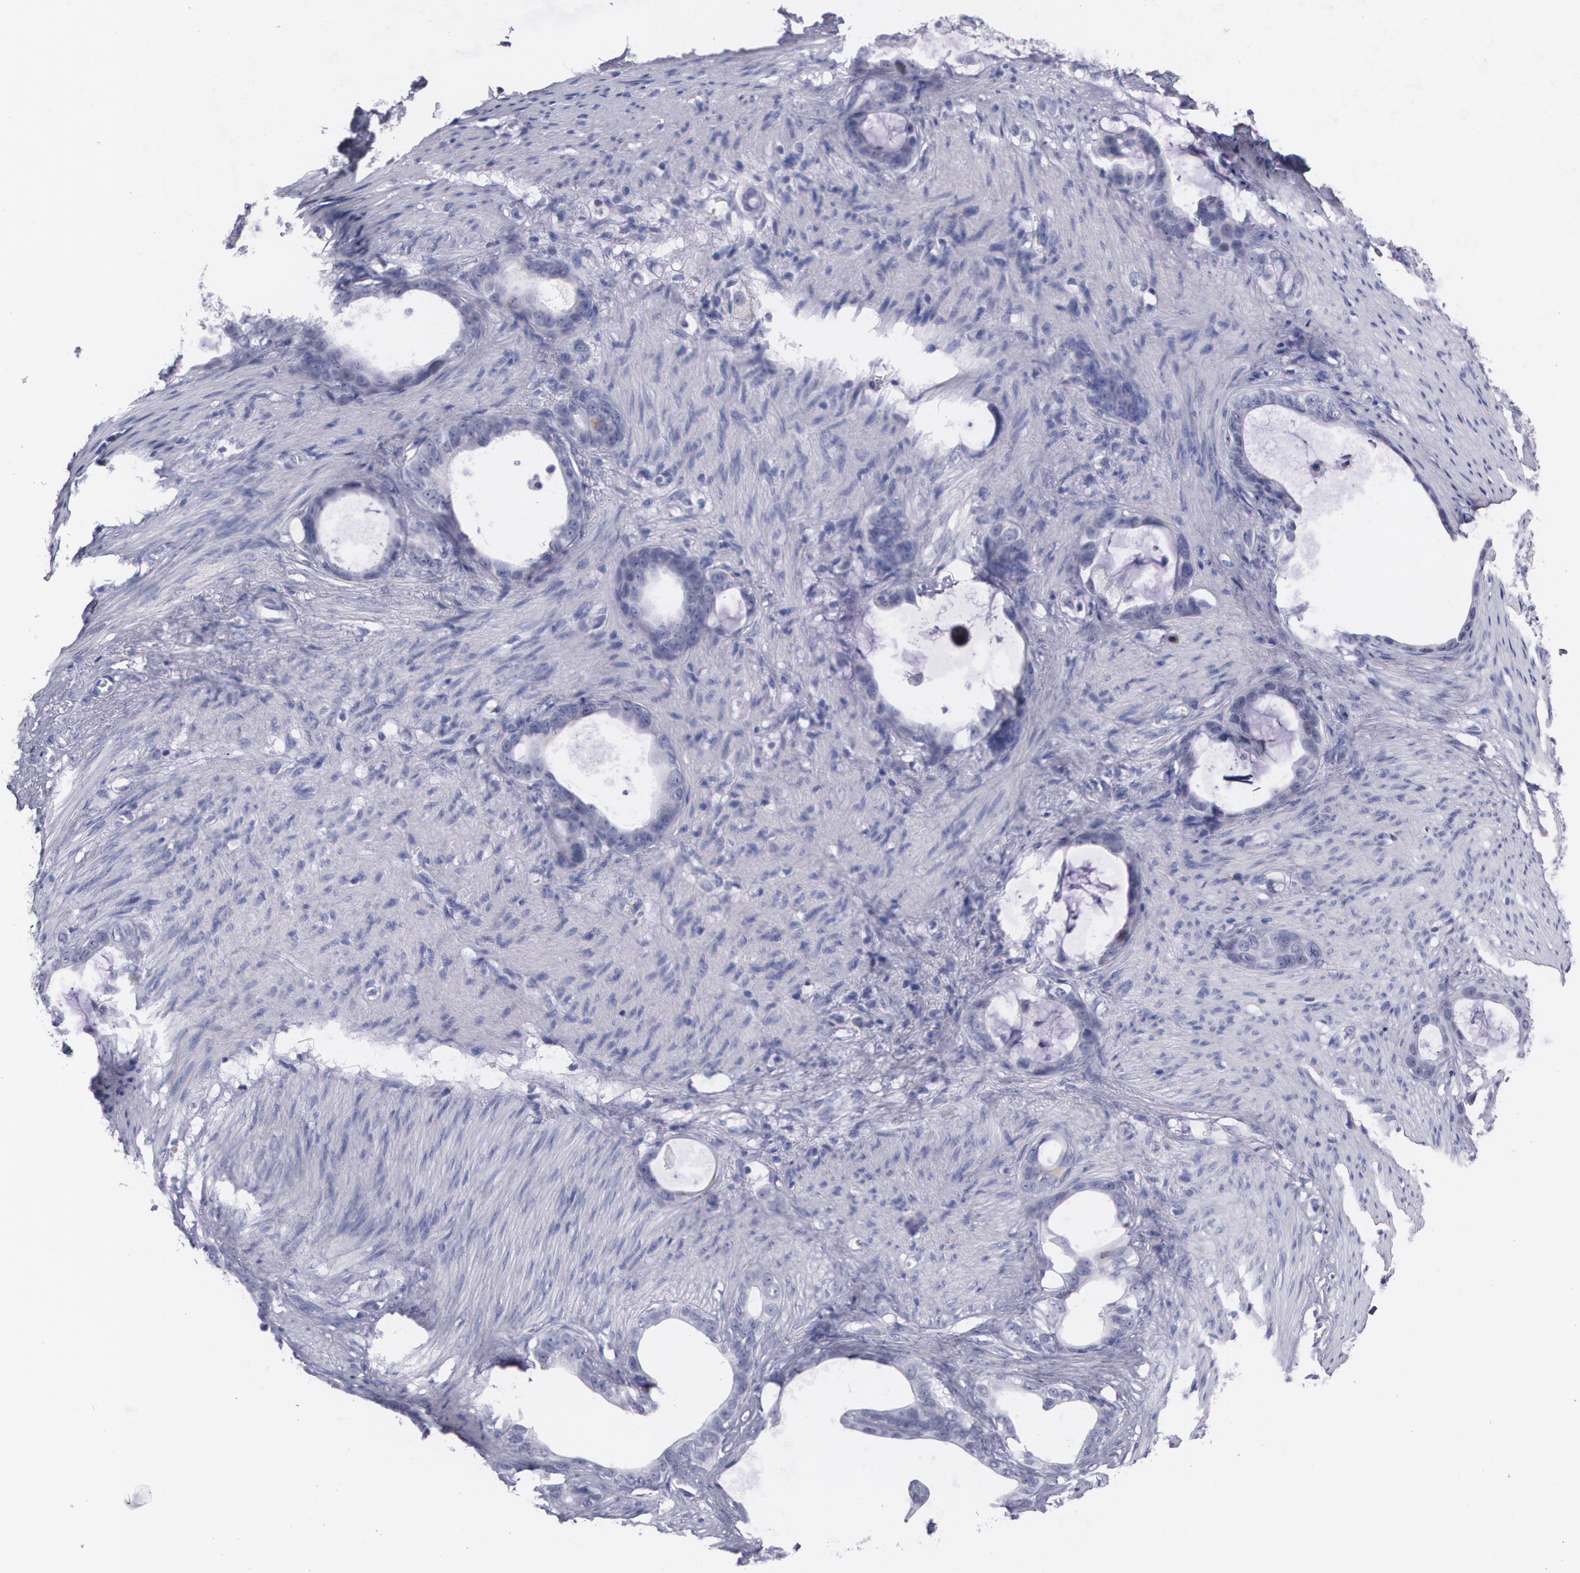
{"staining": {"intensity": "moderate", "quantity": "<25%", "location": "cytoplasmic/membranous"}, "tissue": "stomach cancer", "cell_type": "Tumor cells", "image_type": "cancer", "snomed": [{"axis": "morphology", "description": "Adenocarcinoma, NOS"}, {"axis": "topography", "description": "Stomach"}], "caption": "Tumor cells exhibit low levels of moderate cytoplasmic/membranous positivity in approximately <25% of cells in human stomach cancer. The protein of interest is shown in brown color, while the nuclei are stained blue.", "gene": "HMMR", "patient": {"sex": "female", "age": 75}}